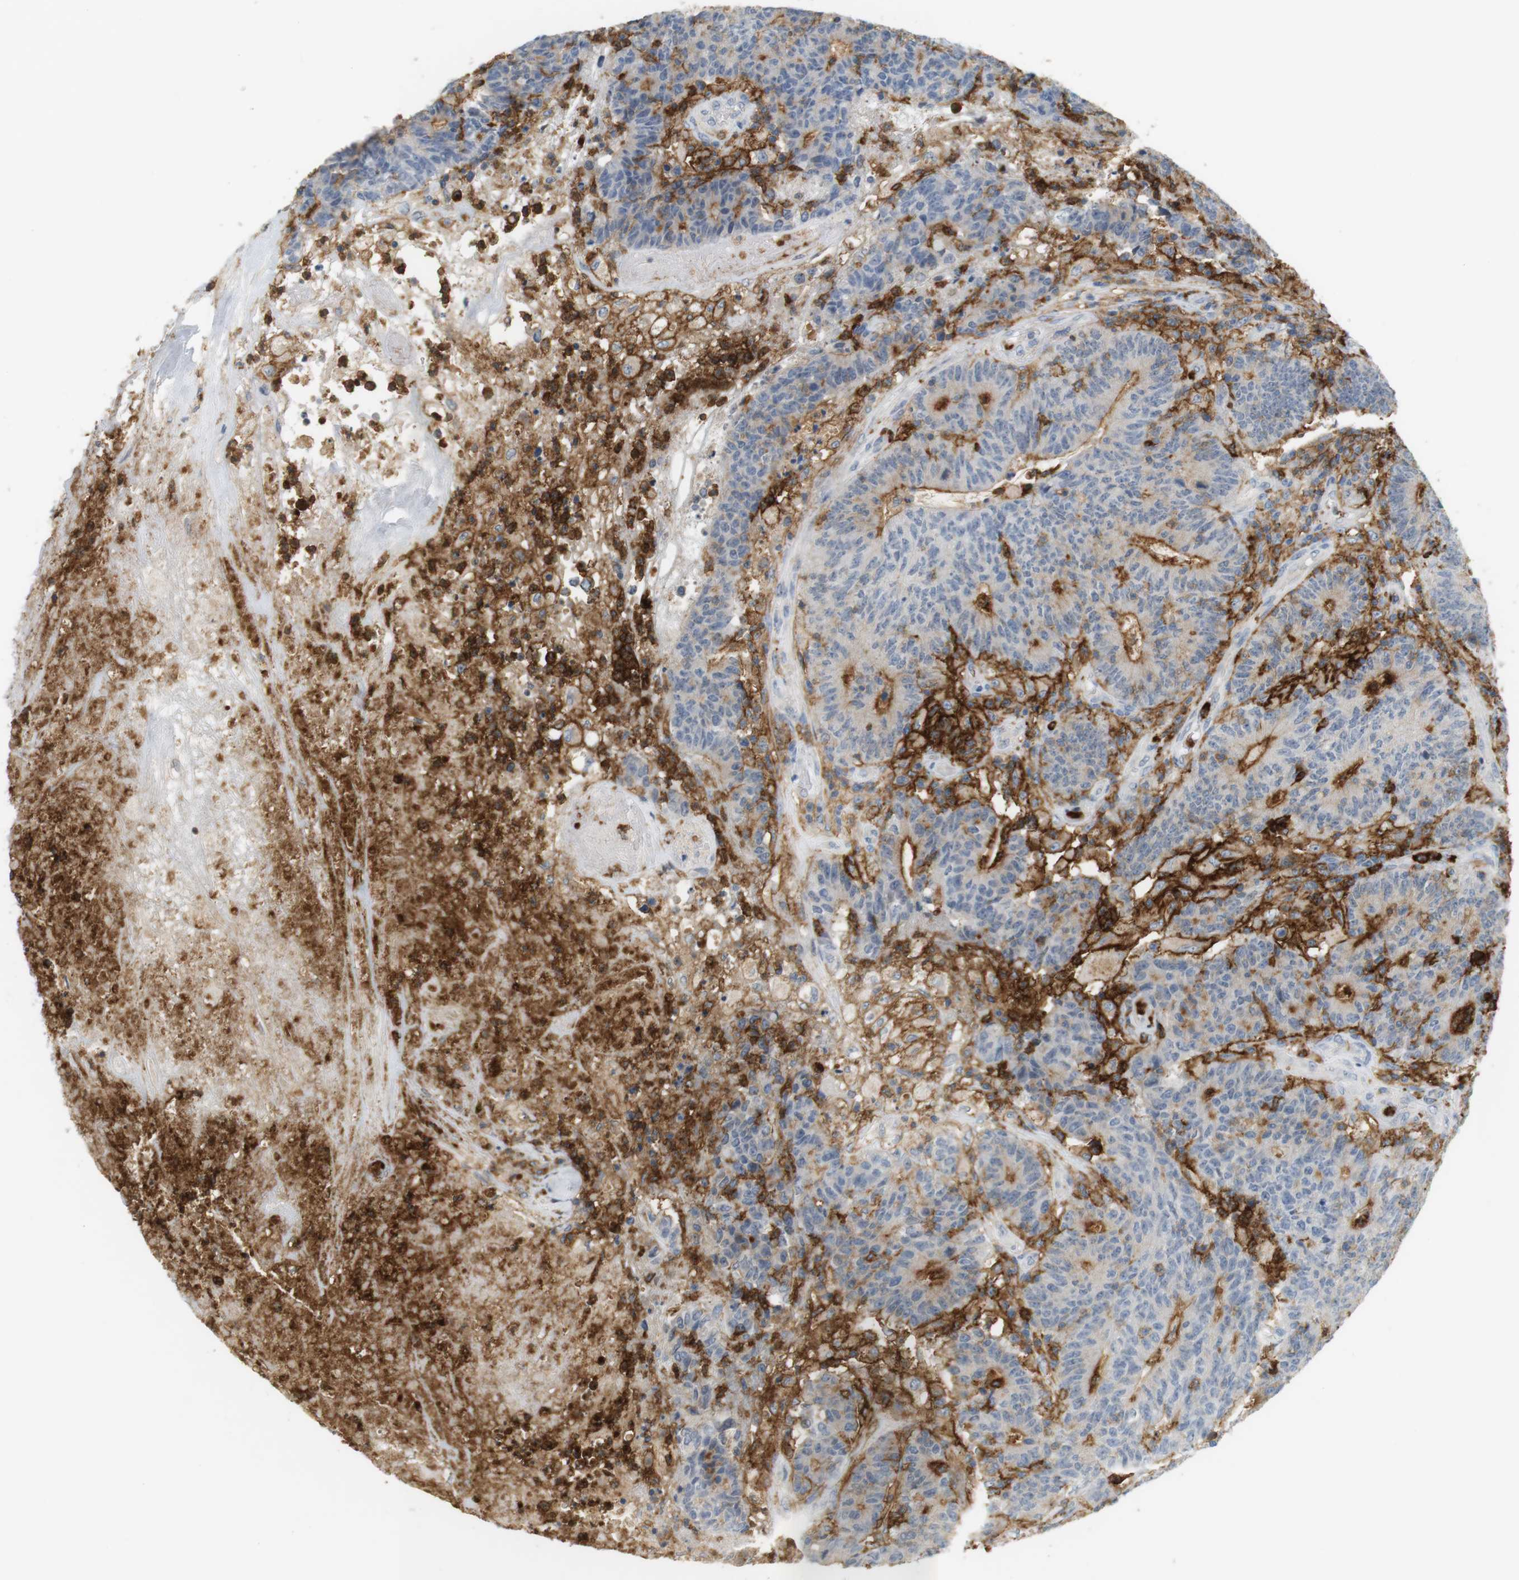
{"staining": {"intensity": "moderate", "quantity": "25%-75%", "location": "cytoplasmic/membranous"}, "tissue": "colorectal cancer", "cell_type": "Tumor cells", "image_type": "cancer", "snomed": [{"axis": "morphology", "description": "Normal tissue, NOS"}, {"axis": "morphology", "description": "Adenocarcinoma, NOS"}, {"axis": "topography", "description": "Colon"}], "caption": "A high-resolution photomicrograph shows immunohistochemistry (IHC) staining of colorectal cancer, which reveals moderate cytoplasmic/membranous staining in approximately 25%-75% of tumor cells.", "gene": "SIRPA", "patient": {"sex": "female", "age": 75}}